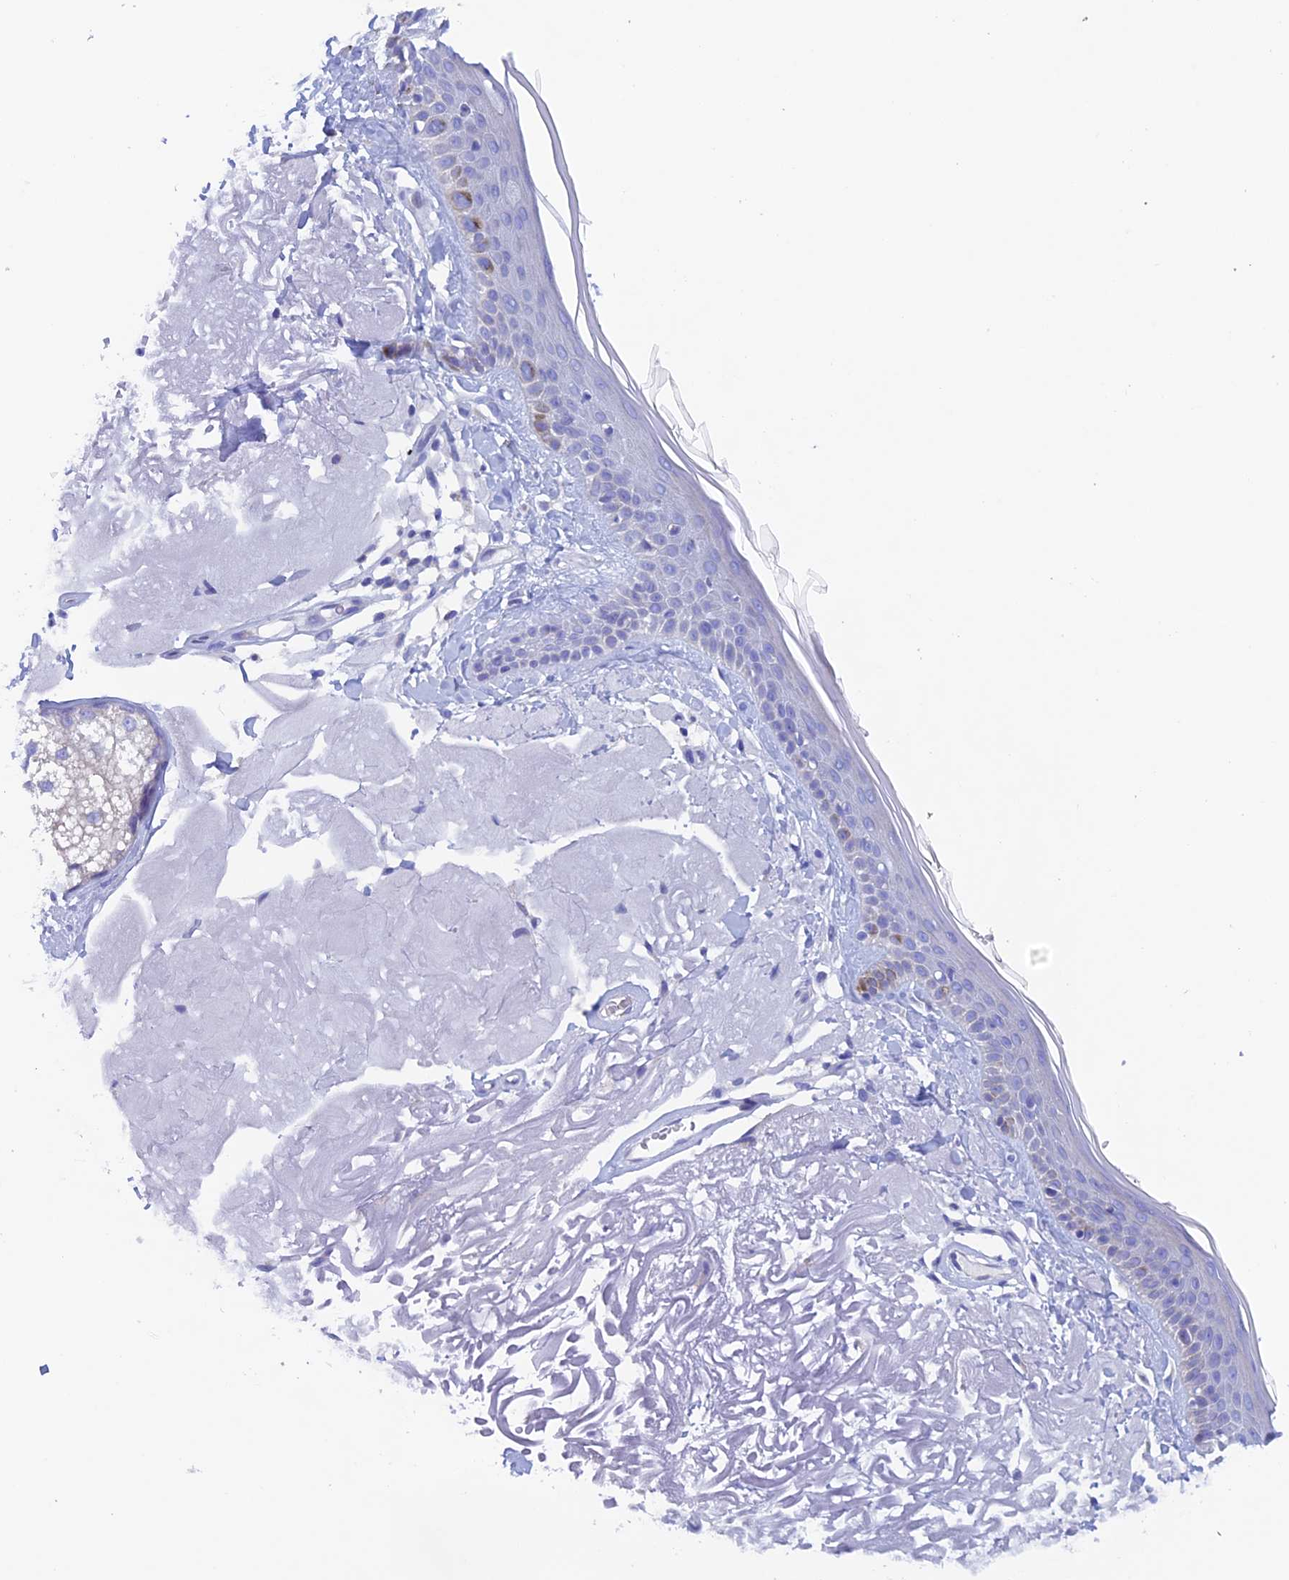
{"staining": {"intensity": "negative", "quantity": "none", "location": "none"}, "tissue": "skin", "cell_type": "Fibroblasts", "image_type": "normal", "snomed": [{"axis": "morphology", "description": "Normal tissue, NOS"}, {"axis": "topography", "description": "Skin"}, {"axis": "topography", "description": "Skeletal muscle"}], "caption": "Fibroblasts show no significant staining in benign skin. The staining was performed using DAB (3,3'-diaminobenzidine) to visualize the protein expression in brown, while the nuclei were stained in blue with hematoxylin (Magnification: 20x).", "gene": "PSMC3IP", "patient": {"sex": "male", "age": 83}}